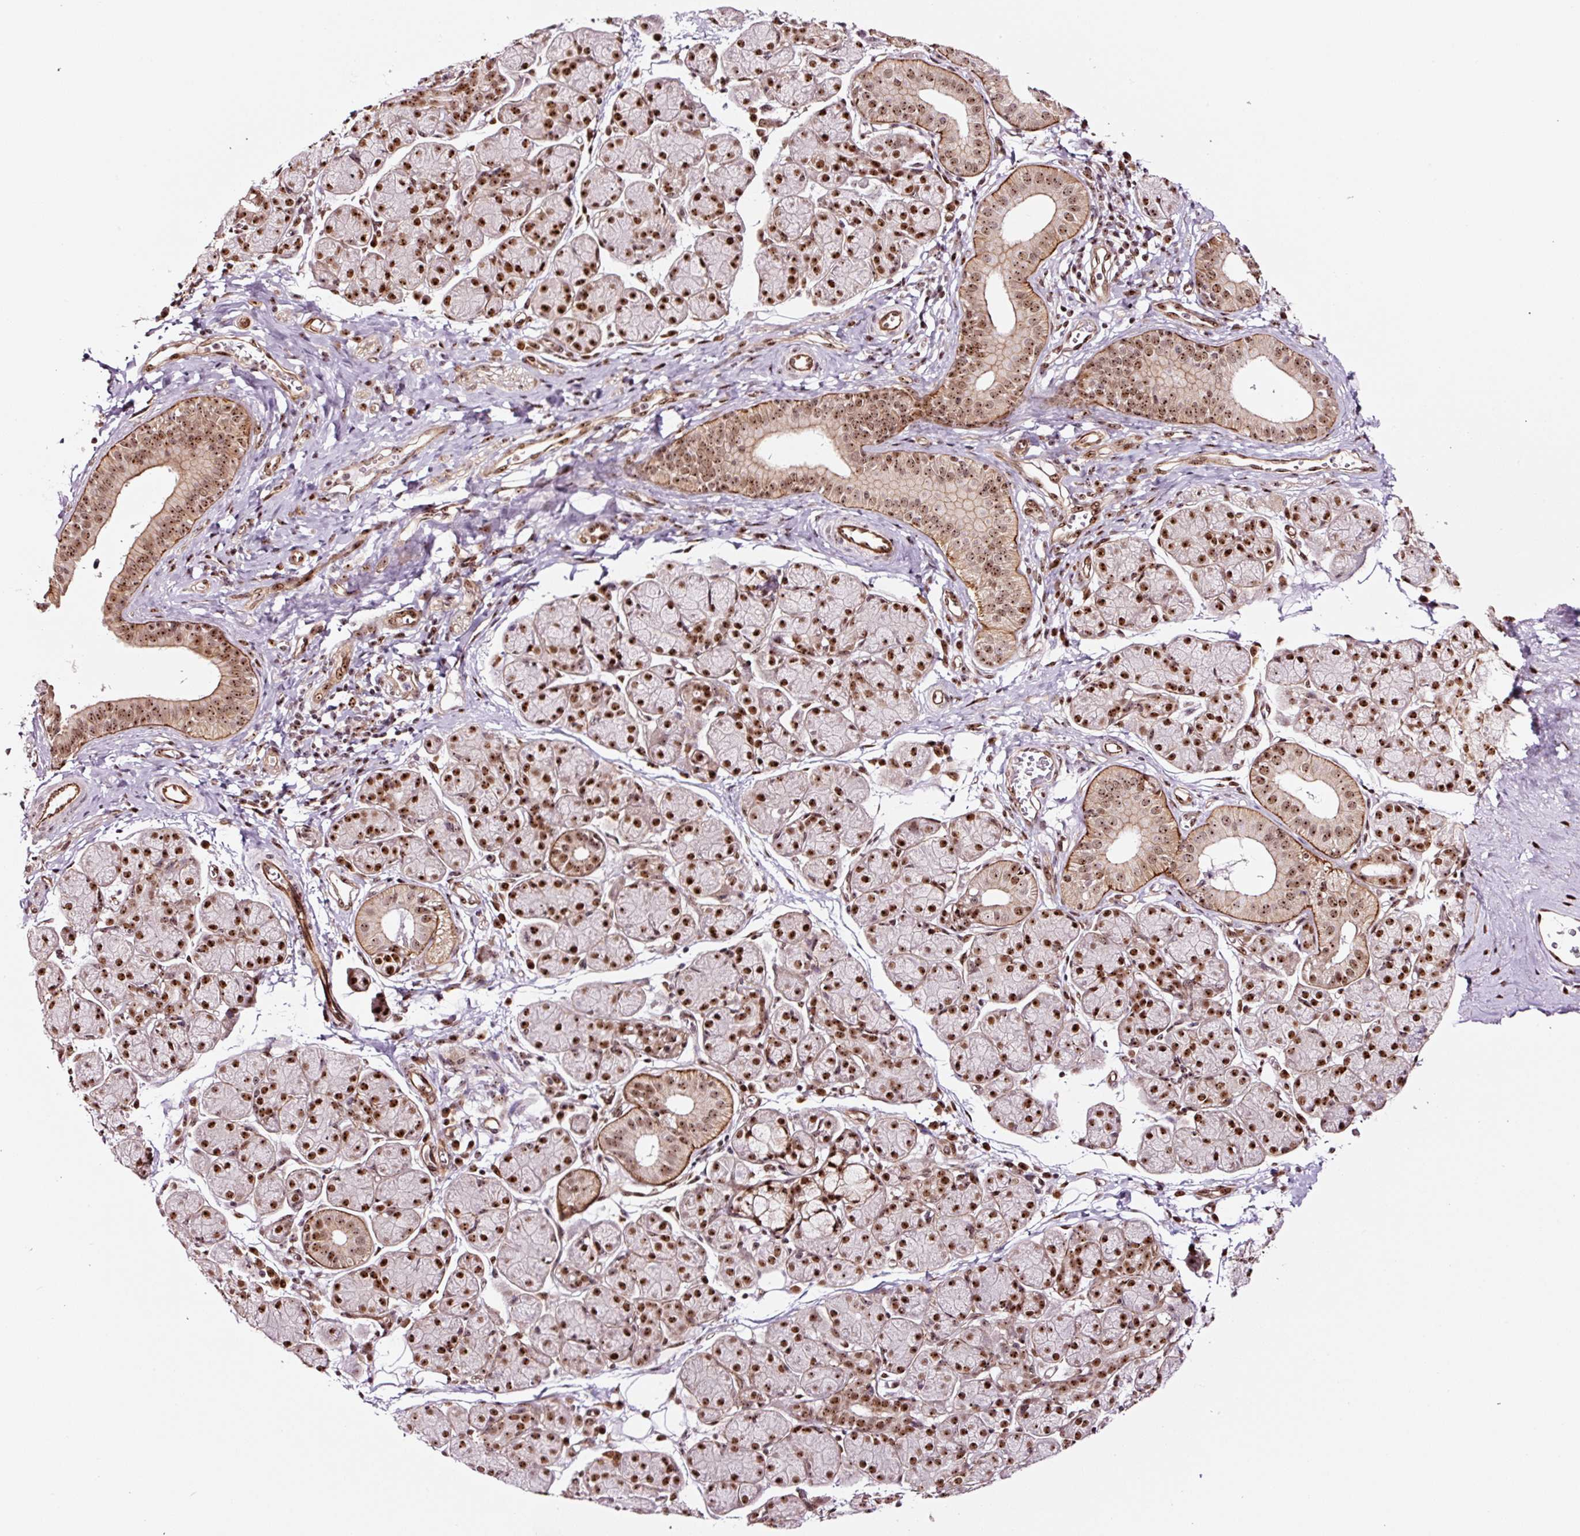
{"staining": {"intensity": "strong", "quantity": ">75%", "location": "cytoplasmic/membranous,nuclear"}, "tissue": "salivary gland", "cell_type": "Glandular cells", "image_type": "normal", "snomed": [{"axis": "morphology", "description": "Normal tissue, NOS"}, {"axis": "morphology", "description": "Inflammation, NOS"}, {"axis": "topography", "description": "Lymph node"}, {"axis": "topography", "description": "Salivary gland"}], "caption": "Immunohistochemical staining of normal salivary gland exhibits high levels of strong cytoplasmic/membranous,nuclear expression in approximately >75% of glandular cells. (Stains: DAB (3,3'-diaminobenzidine) in brown, nuclei in blue, Microscopy: brightfield microscopy at high magnification).", "gene": "GNL3", "patient": {"sex": "male", "age": 3}}